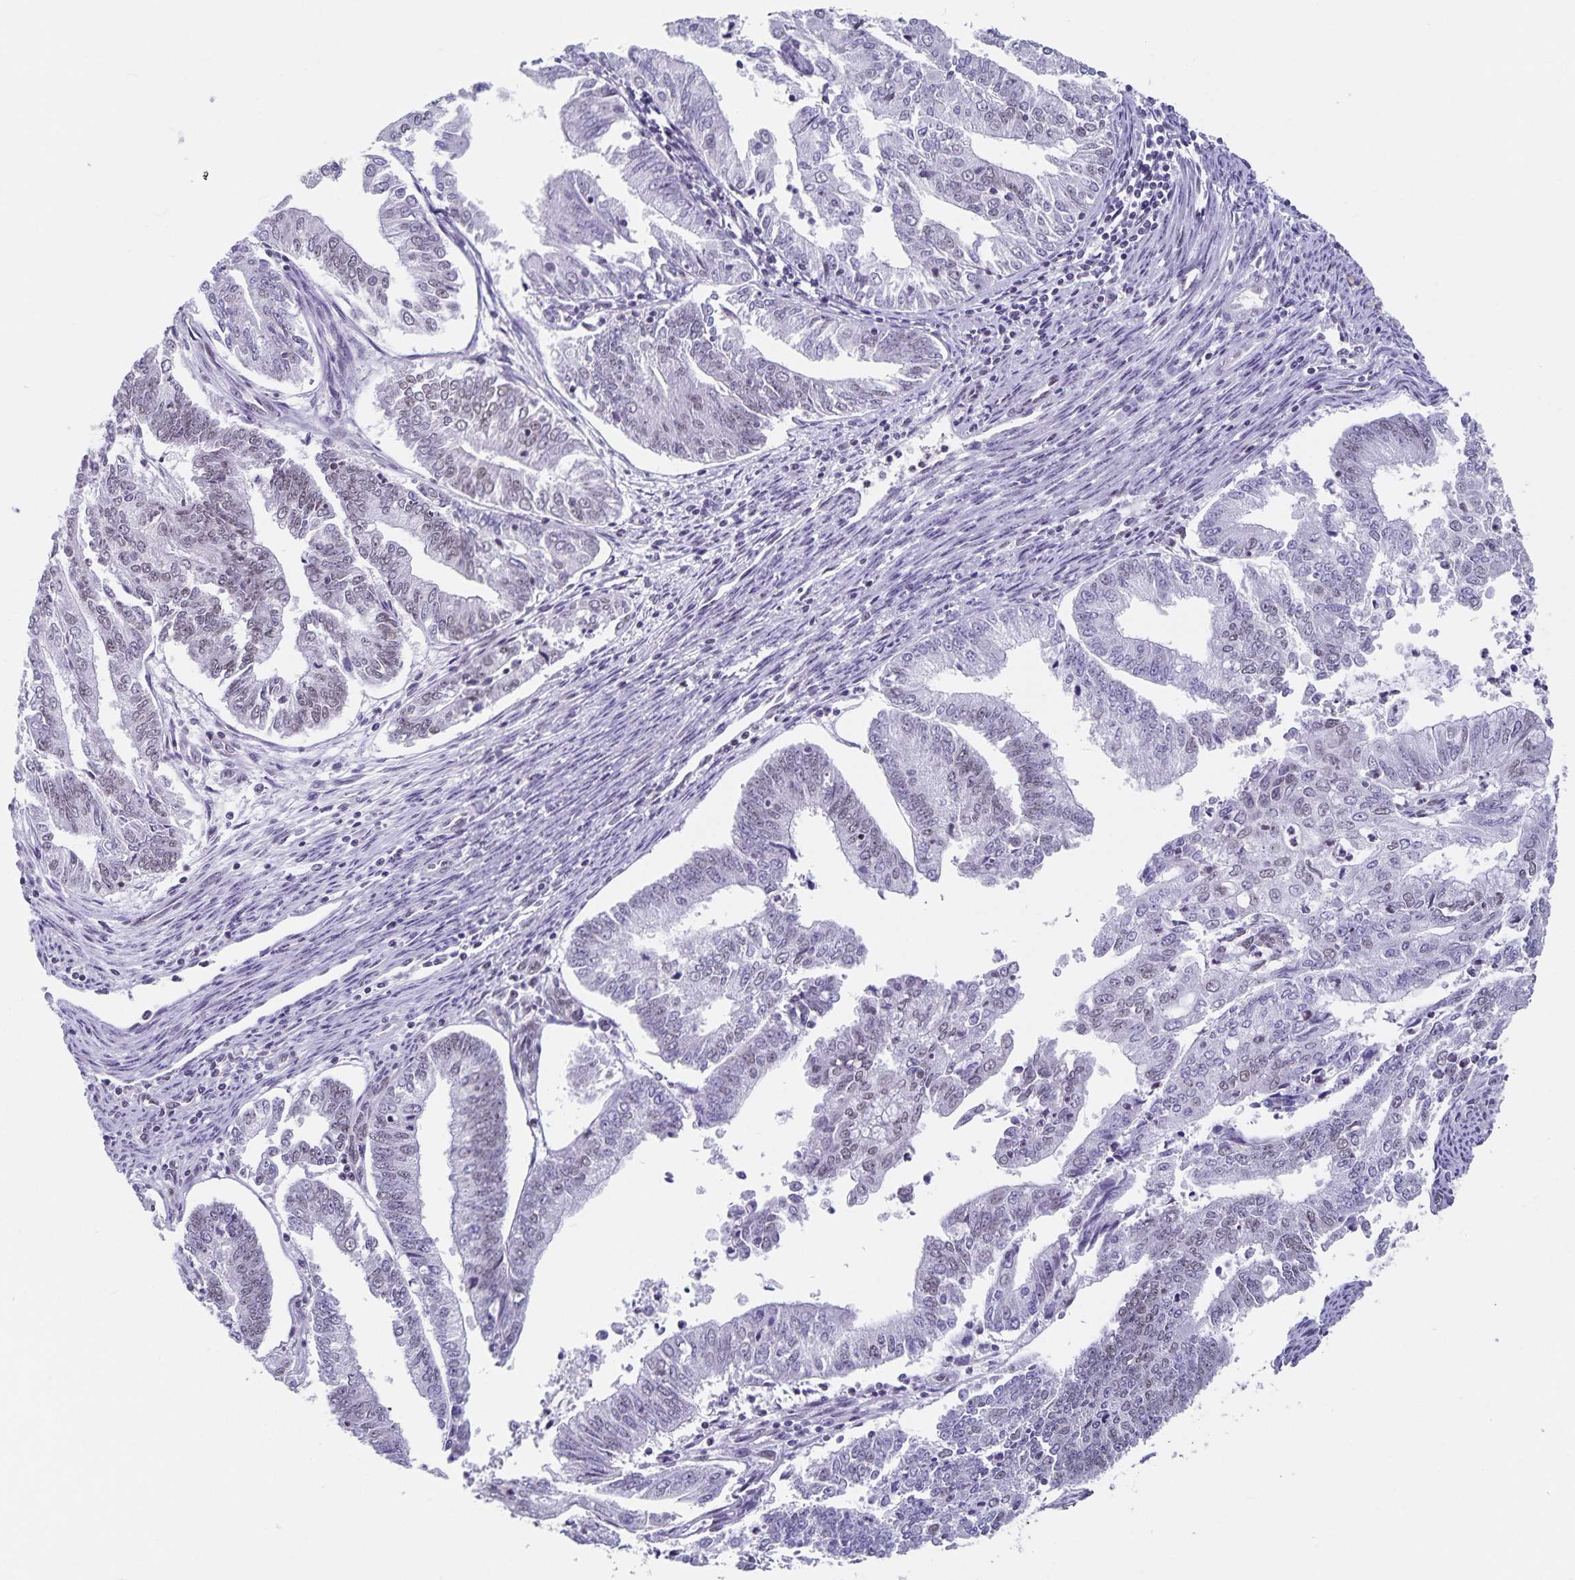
{"staining": {"intensity": "weak", "quantity": "<25%", "location": "nuclear"}, "tissue": "endometrial cancer", "cell_type": "Tumor cells", "image_type": "cancer", "snomed": [{"axis": "morphology", "description": "Adenocarcinoma, NOS"}, {"axis": "topography", "description": "Endometrium"}], "caption": "This image is of endometrial adenocarcinoma stained with immunohistochemistry (IHC) to label a protein in brown with the nuclei are counter-stained blue. There is no staining in tumor cells.", "gene": "PBX2", "patient": {"sex": "female", "age": 61}}